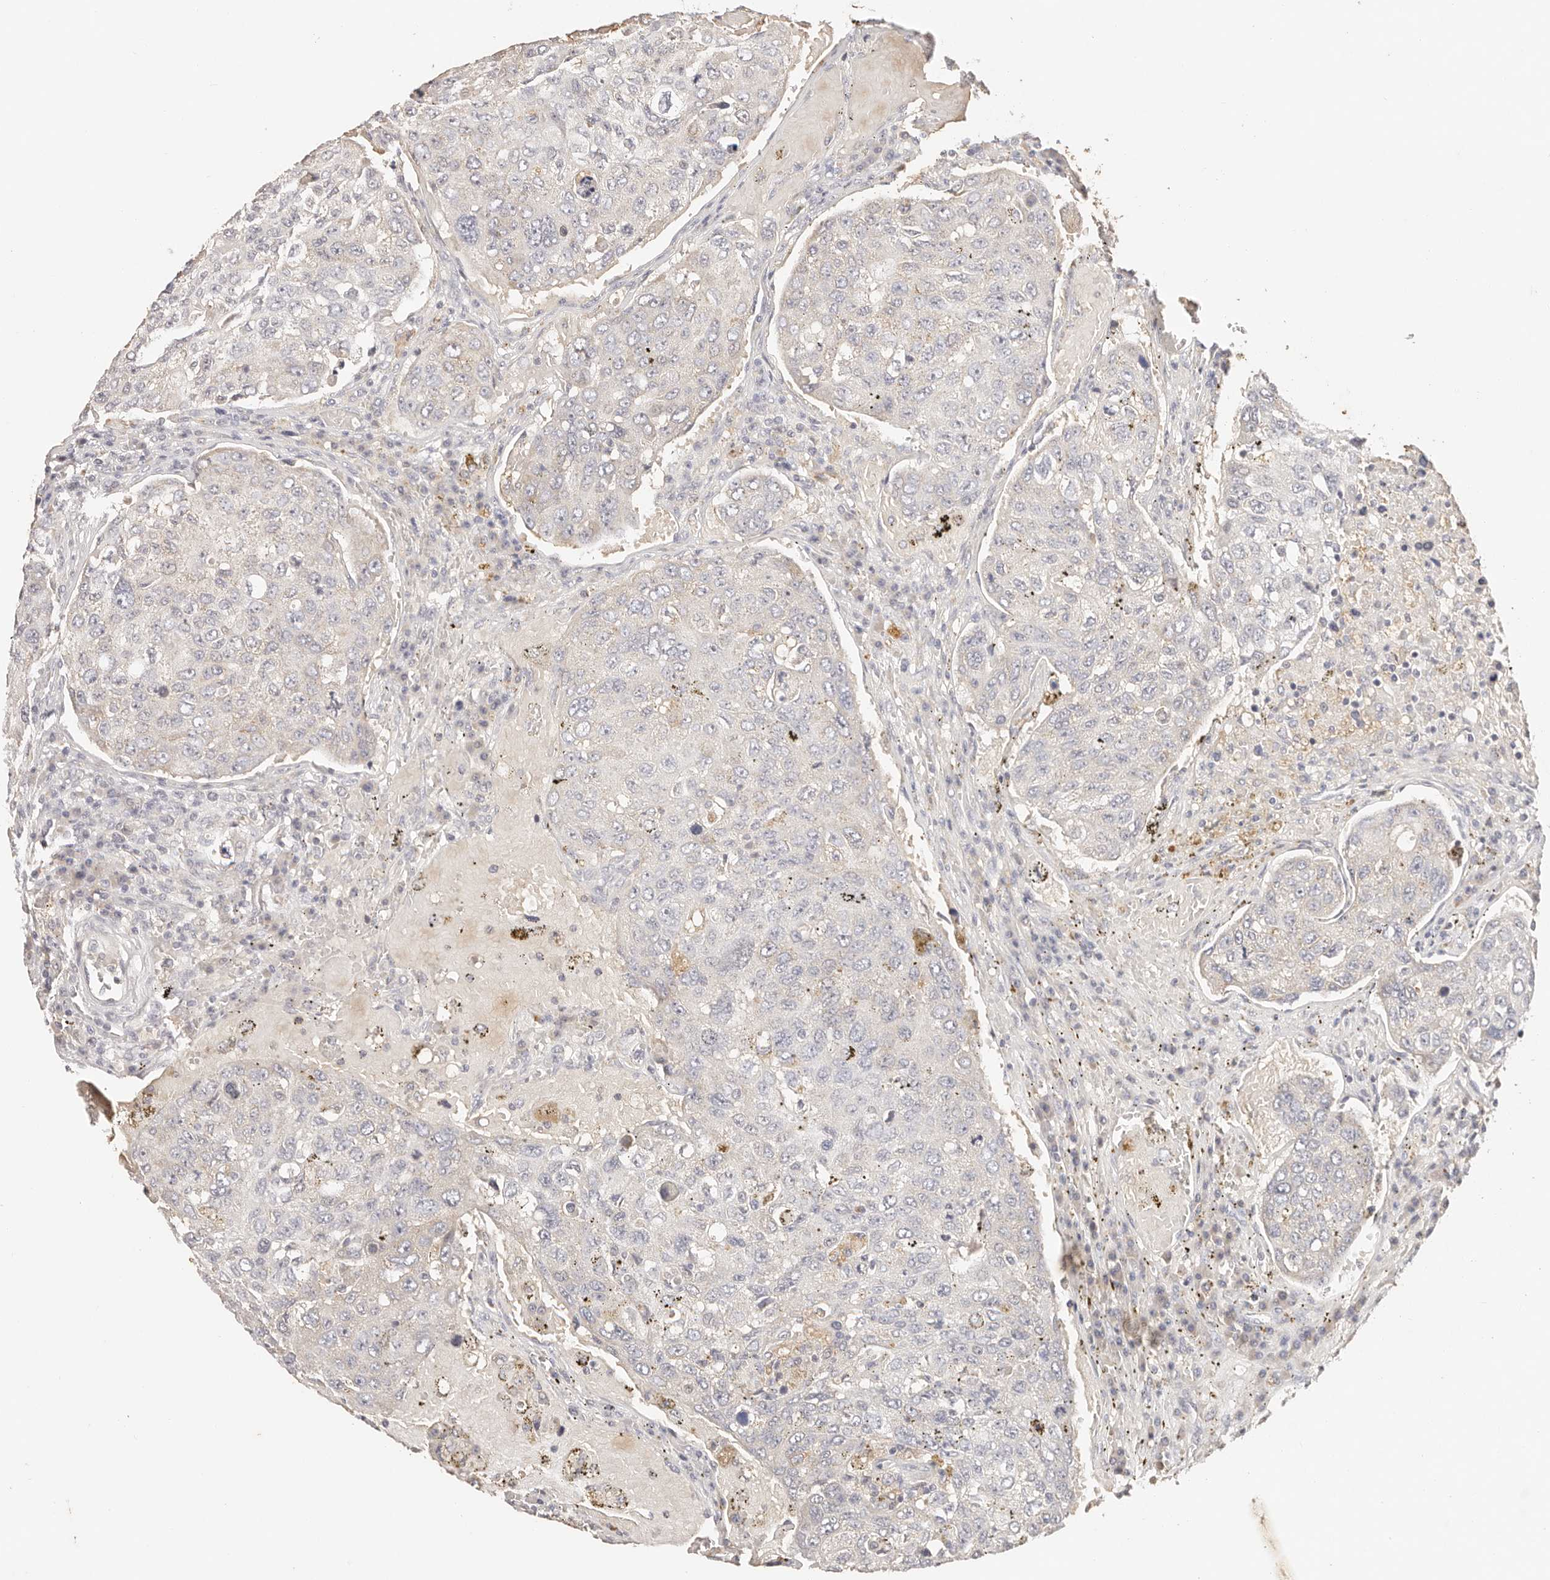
{"staining": {"intensity": "negative", "quantity": "none", "location": "none"}, "tissue": "urothelial cancer", "cell_type": "Tumor cells", "image_type": "cancer", "snomed": [{"axis": "morphology", "description": "Urothelial carcinoma, High grade"}, {"axis": "topography", "description": "Lymph node"}, {"axis": "topography", "description": "Urinary bladder"}], "caption": "DAB immunohistochemical staining of human high-grade urothelial carcinoma shows no significant expression in tumor cells. The staining is performed using DAB brown chromogen with nuclei counter-stained in using hematoxylin.", "gene": "CXADR", "patient": {"sex": "male", "age": 51}}